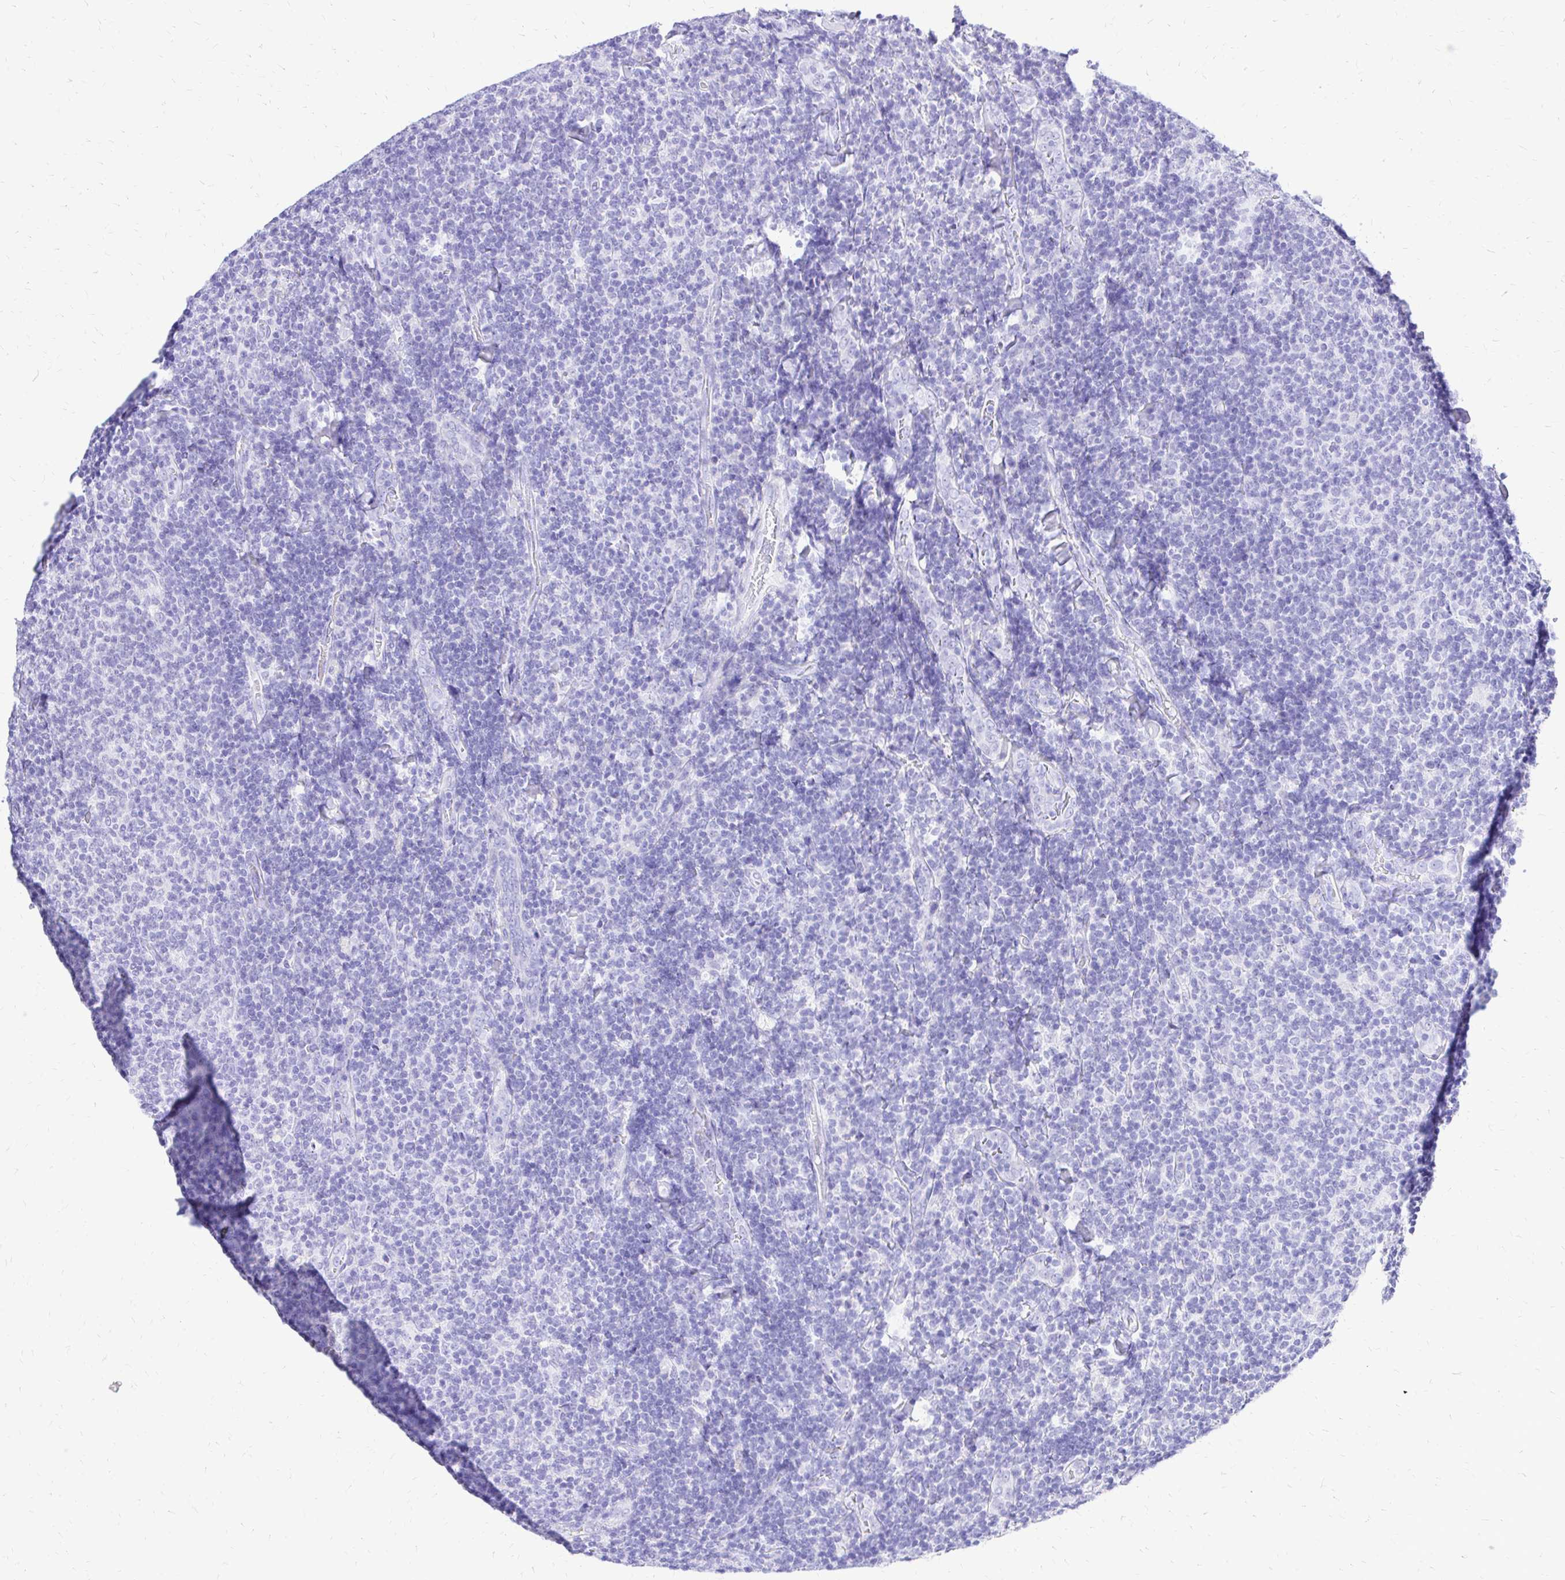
{"staining": {"intensity": "negative", "quantity": "none", "location": "none"}, "tissue": "lymphoma", "cell_type": "Tumor cells", "image_type": "cancer", "snomed": [{"axis": "morphology", "description": "Malignant lymphoma, non-Hodgkin's type, Low grade"}, {"axis": "topography", "description": "Lymph node"}], "caption": "The IHC photomicrograph has no significant positivity in tumor cells of lymphoma tissue.", "gene": "S100G", "patient": {"sex": "male", "age": 52}}